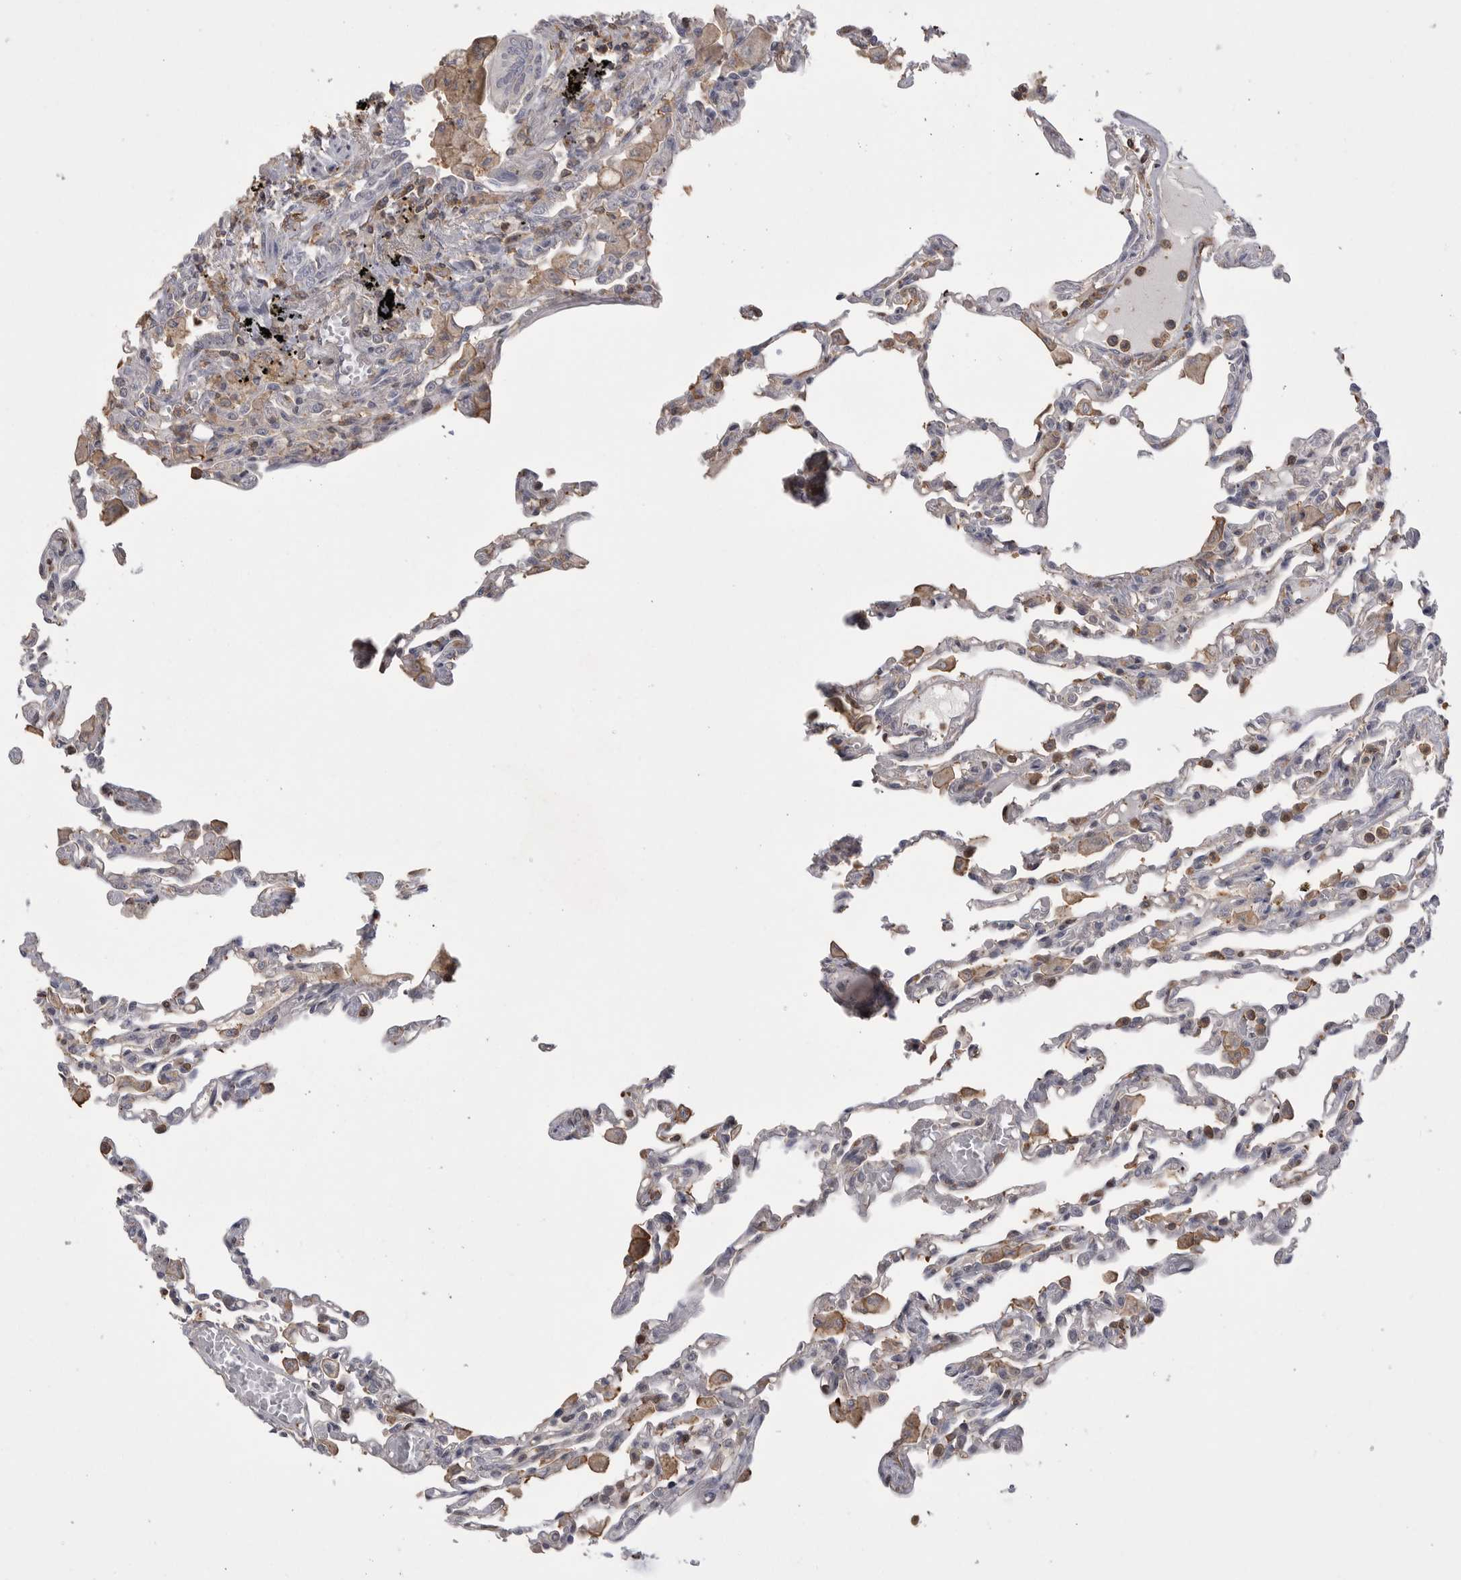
{"staining": {"intensity": "moderate", "quantity": "<25%", "location": "nuclear"}, "tissue": "lung", "cell_type": "Alveolar cells", "image_type": "normal", "snomed": [{"axis": "morphology", "description": "Normal tissue, NOS"}, {"axis": "topography", "description": "Bronchus"}, {"axis": "topography", "description": "Lung"}], "caption": "Immunohistochemistry (IHC) (DAB (3,3'-diaminobenzidine)) staining of unremarkable human lung reveals moderate nuclear protein staining in approximately <25% of alveolar cells. The staining is performed using DAB brown chromogen to label protein expression. The nuclei are counter-stained blue using hematoxylin.", "gene": "TOP2A", "patient": {"sex": "female", "age": 49}}